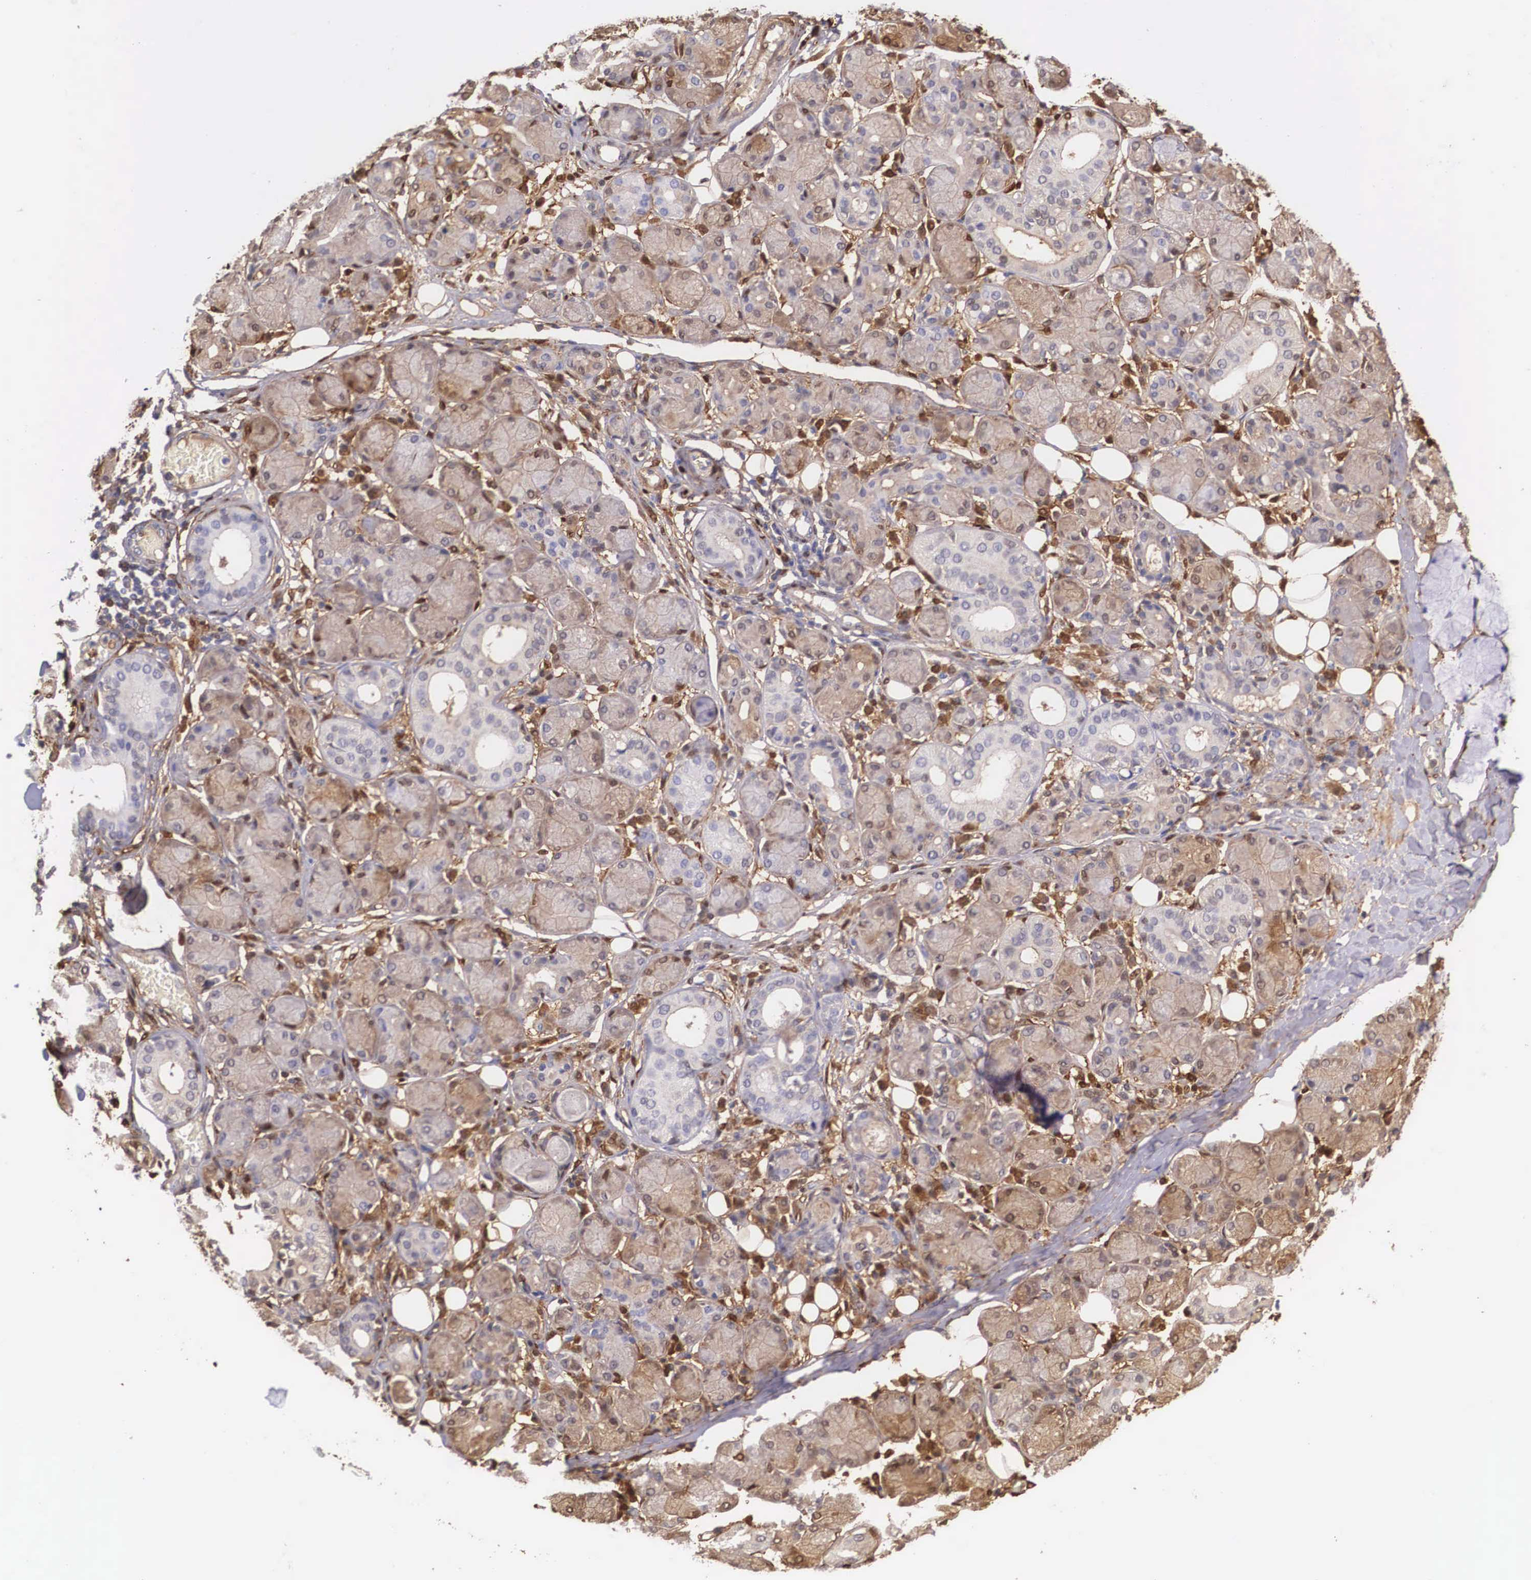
{"staining": {"intensity": "negative", "quantity": "none", "location": "none"}, "tissue": "salivary gland", "cell_type": "Glandular cells", "image_type": "normal", "snomed": [{"axis": "morphology", "description": "Normal tissue, NOS"}, {"axis": "topography", "description": "Salivary gland"}, {"axis": "topography", "description": "Peripheral nerve tissue"}], "caption": "IHC image of unremarkable salivary gland: human salivary gland stained with DAB (3,3'-diaminobenzidine) exhibits no significant protein positivity in glandular cells. (Stains: DAB immunohistochemistry (IHC) with hematoxylin counter stain, Microscopy: brightfield microscopy at high magnification).", "gene": "LGALS1", "patient": {"sex": "male", "age": 62}}